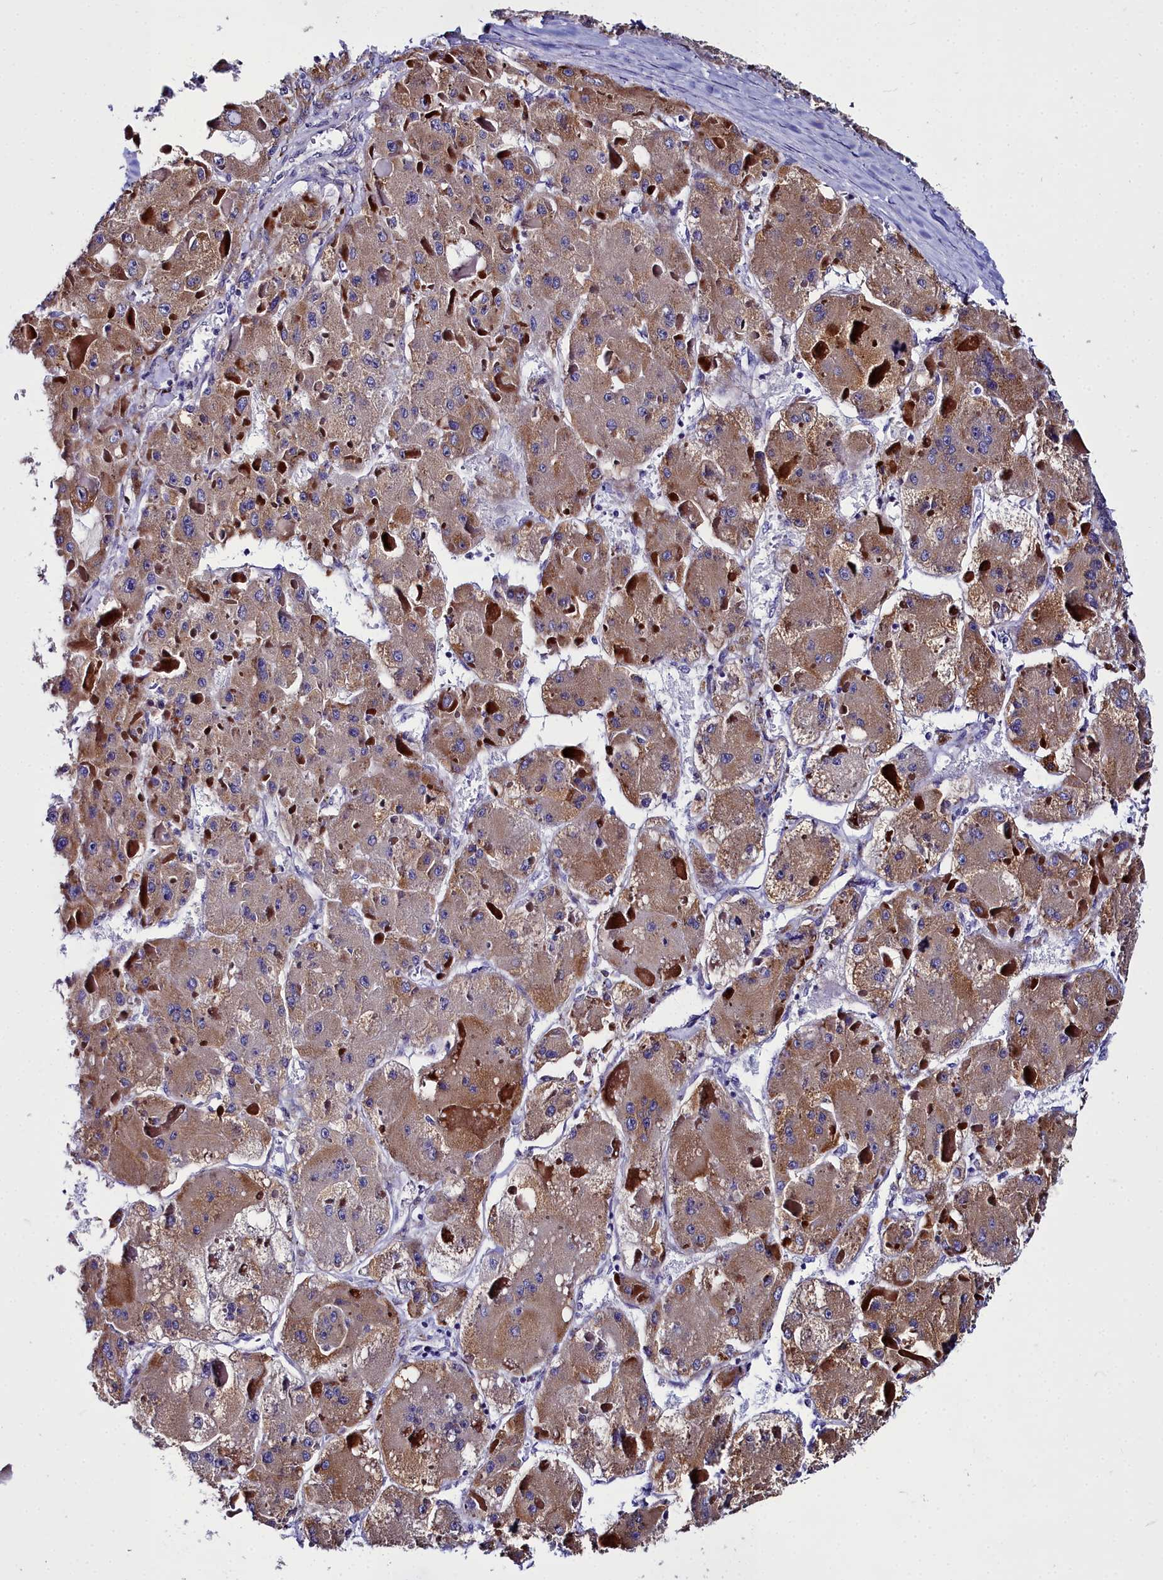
{"staining": {"intensity": "moderate", "quantity": ">75%", "location": "cytoplasmic/membranous"}, "tissue": "liver cancer", "cell_type": "Tumor cells", "image_type": "cancer", "snomed": [{"axis": "morphology", "description": "Carcinoma, Hepatocellular, NOS"}, {"axis": "topography", "description": "Liver"}], "caption": "About >75% of tumor cells in hepatocellular carcinoma (liver) reveal moderate cytoplasmic/membranous protein staining as visualized by brown immunohistochemical staining.", "gene": "ELAPOR2", "patient": {"sex": "female", "age": 73}}